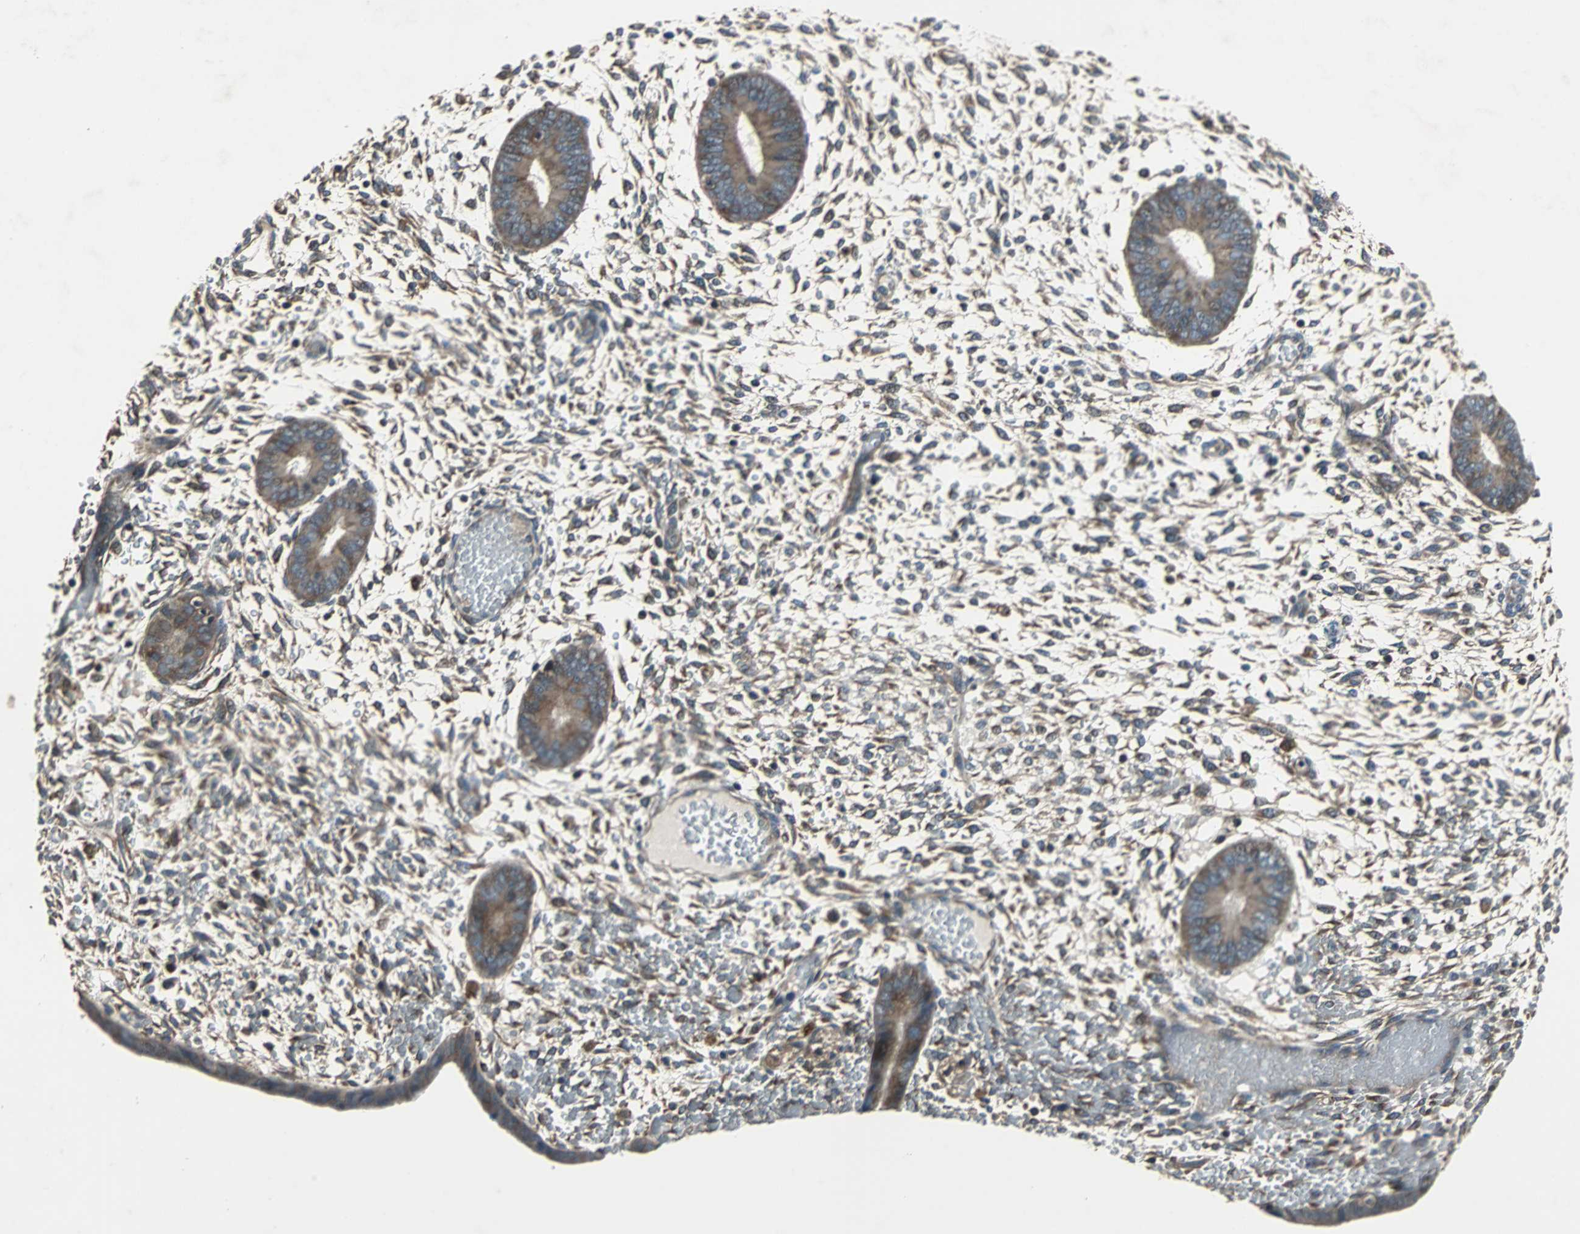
{"staining": {"intensity": "moderate", "quantity": "25%-75%", "location": "cytoplasmic/membranous"}, "tissue": "endometrium", "cell_type": "Cells in endometrial stroma", "image_type": "normal", "snomed": [{"axis": "morphology", "description": "Normal tissue, NOS"}, {"axis": "topography", "description": "Endometrium"}], "caption": "Protein expression analysis of benign endometrium exhibits moderate cytoplasmic/membranous positivity in about 25%-75% of cells in endometrial stroma.", "gene": "SOS1", "patient": {"sex": "female", "age": 42}}